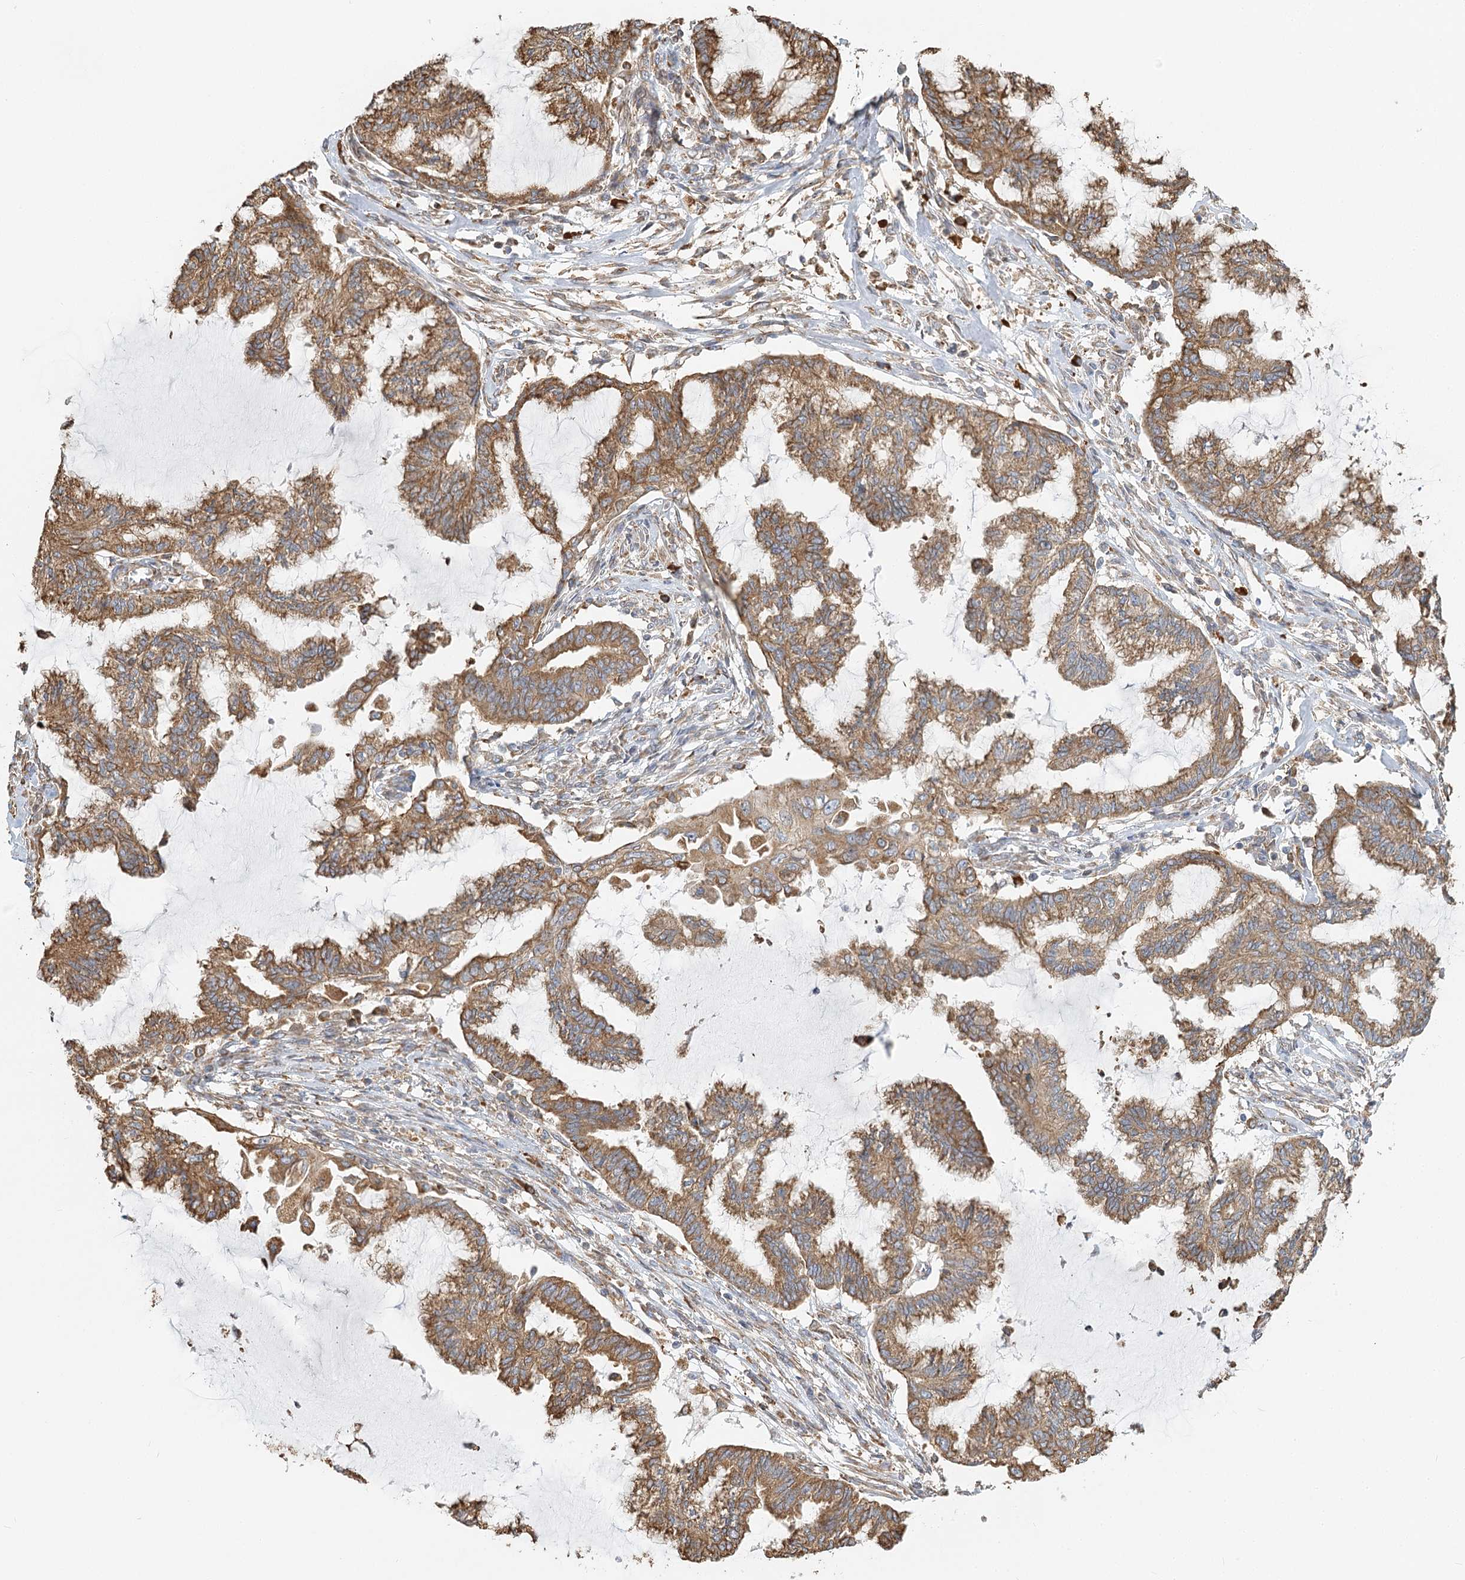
{"staining": {"intensity": "moderate", "quantity": ">75%", "location": "cytoplasmic/membranous"}, "tissue": "endometrial cancer", "cell_type": "Tumor cells", "image_type": "cancer", "snomed": [{"axis": "morphology", "description": "Adenocarcinoma, NOS"}, {"axis": "topography", "description": "Endometrium"}], "caption": "A high-resolution histopathology image shows immunohistochemistry staining of endometrial cancer, which displays moderate cytoplasmic/membranous expression in approximately >75% of tumor cells.", "gene": "TAS1R1", "patient": {"sex": "female", "age": 86}}